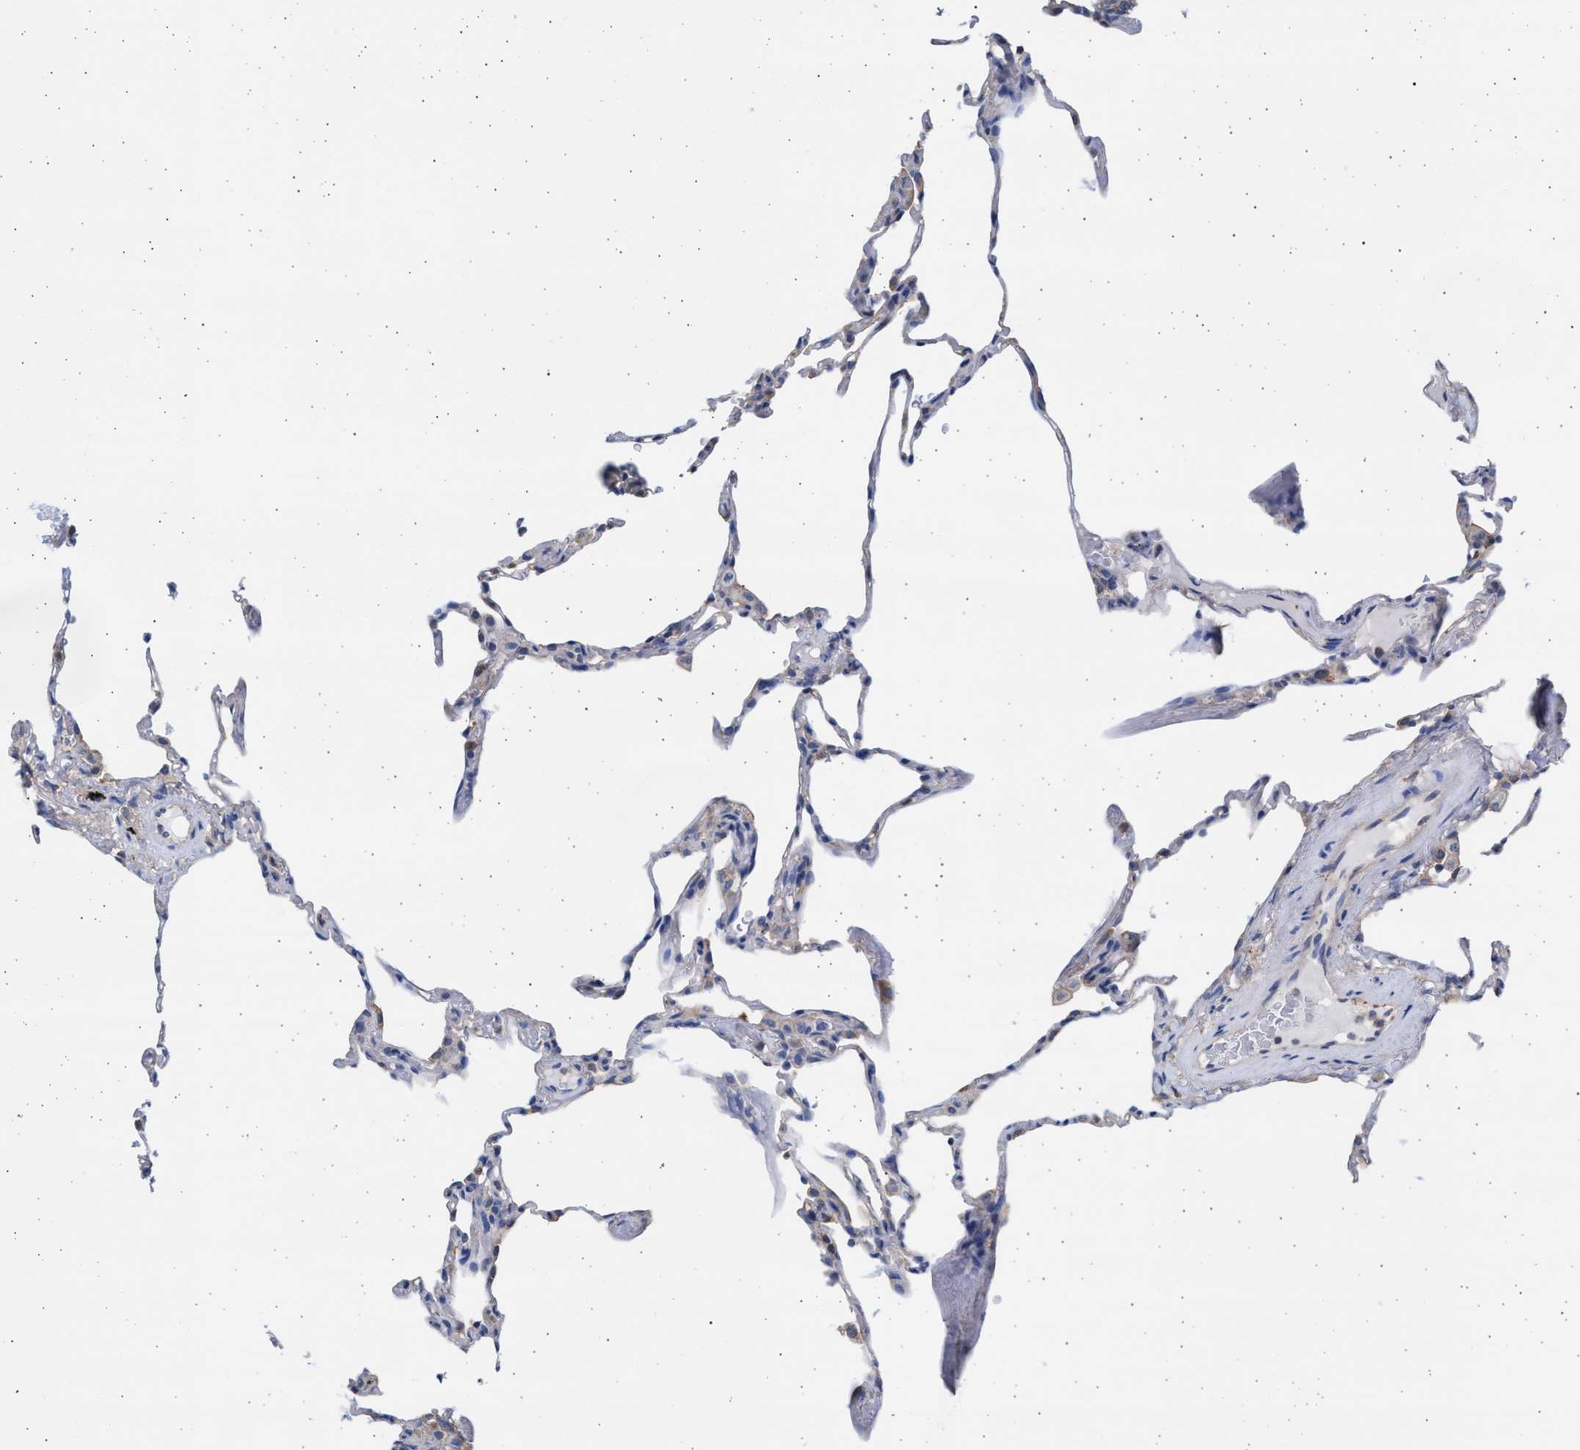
{"staining": {"intensity": "negative", "quantity": "none", "location": "none"}, "tissue": "lung", "cell_type": "Alveolar cells", "image_type": "normal", "snomed": [{"axis": "morphology", "description": "Normal tissue, NOS"}, {"axis": "topography", "description": "Lung"}], "caption": "This photomicrograph is of normal lung stained with IHC to label a protein in brown with the nuclei are counter-stained blue. There is no positivity in alveolar cells.", "gene": "ALDOC", "patient": {"sex": "male", "age": 59}}